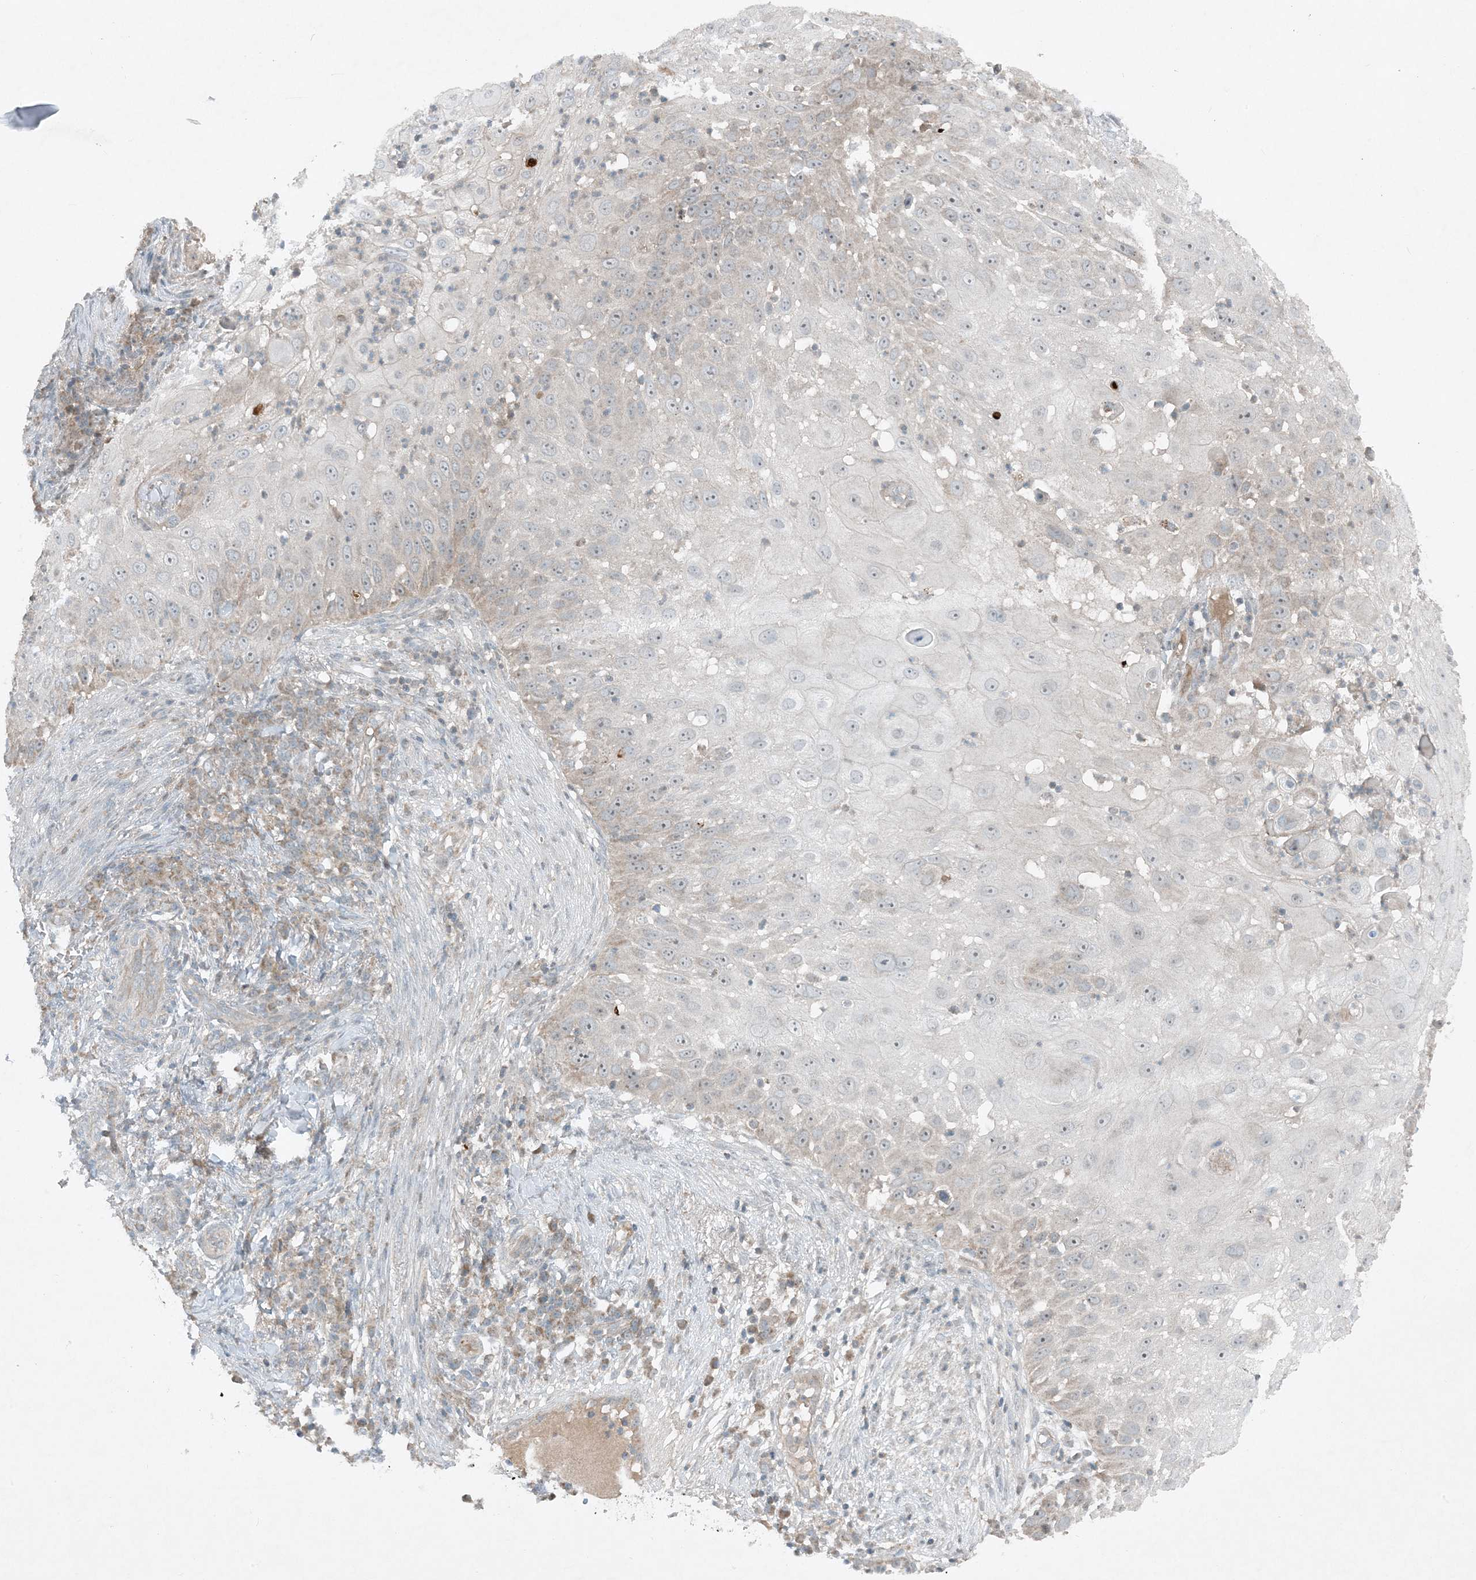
{"staining": {"intensity": "negative", "quantity": "none", "location": "none"}, "tissue": "skin cancer", "cell_type": "Tumor cells", "image_type": "cancer", "snomed": [{"axis": "morphology", "description": "Squamous cell carcinoma, NOS"}, {"axis": "topography", "description": "Skin"}], "caption": "Tumor cells are negative for brown protein staining in squamous cell carcinoma (skin).", "gene": "MITD1", "patient": {"sex": "female", "age": 44}}